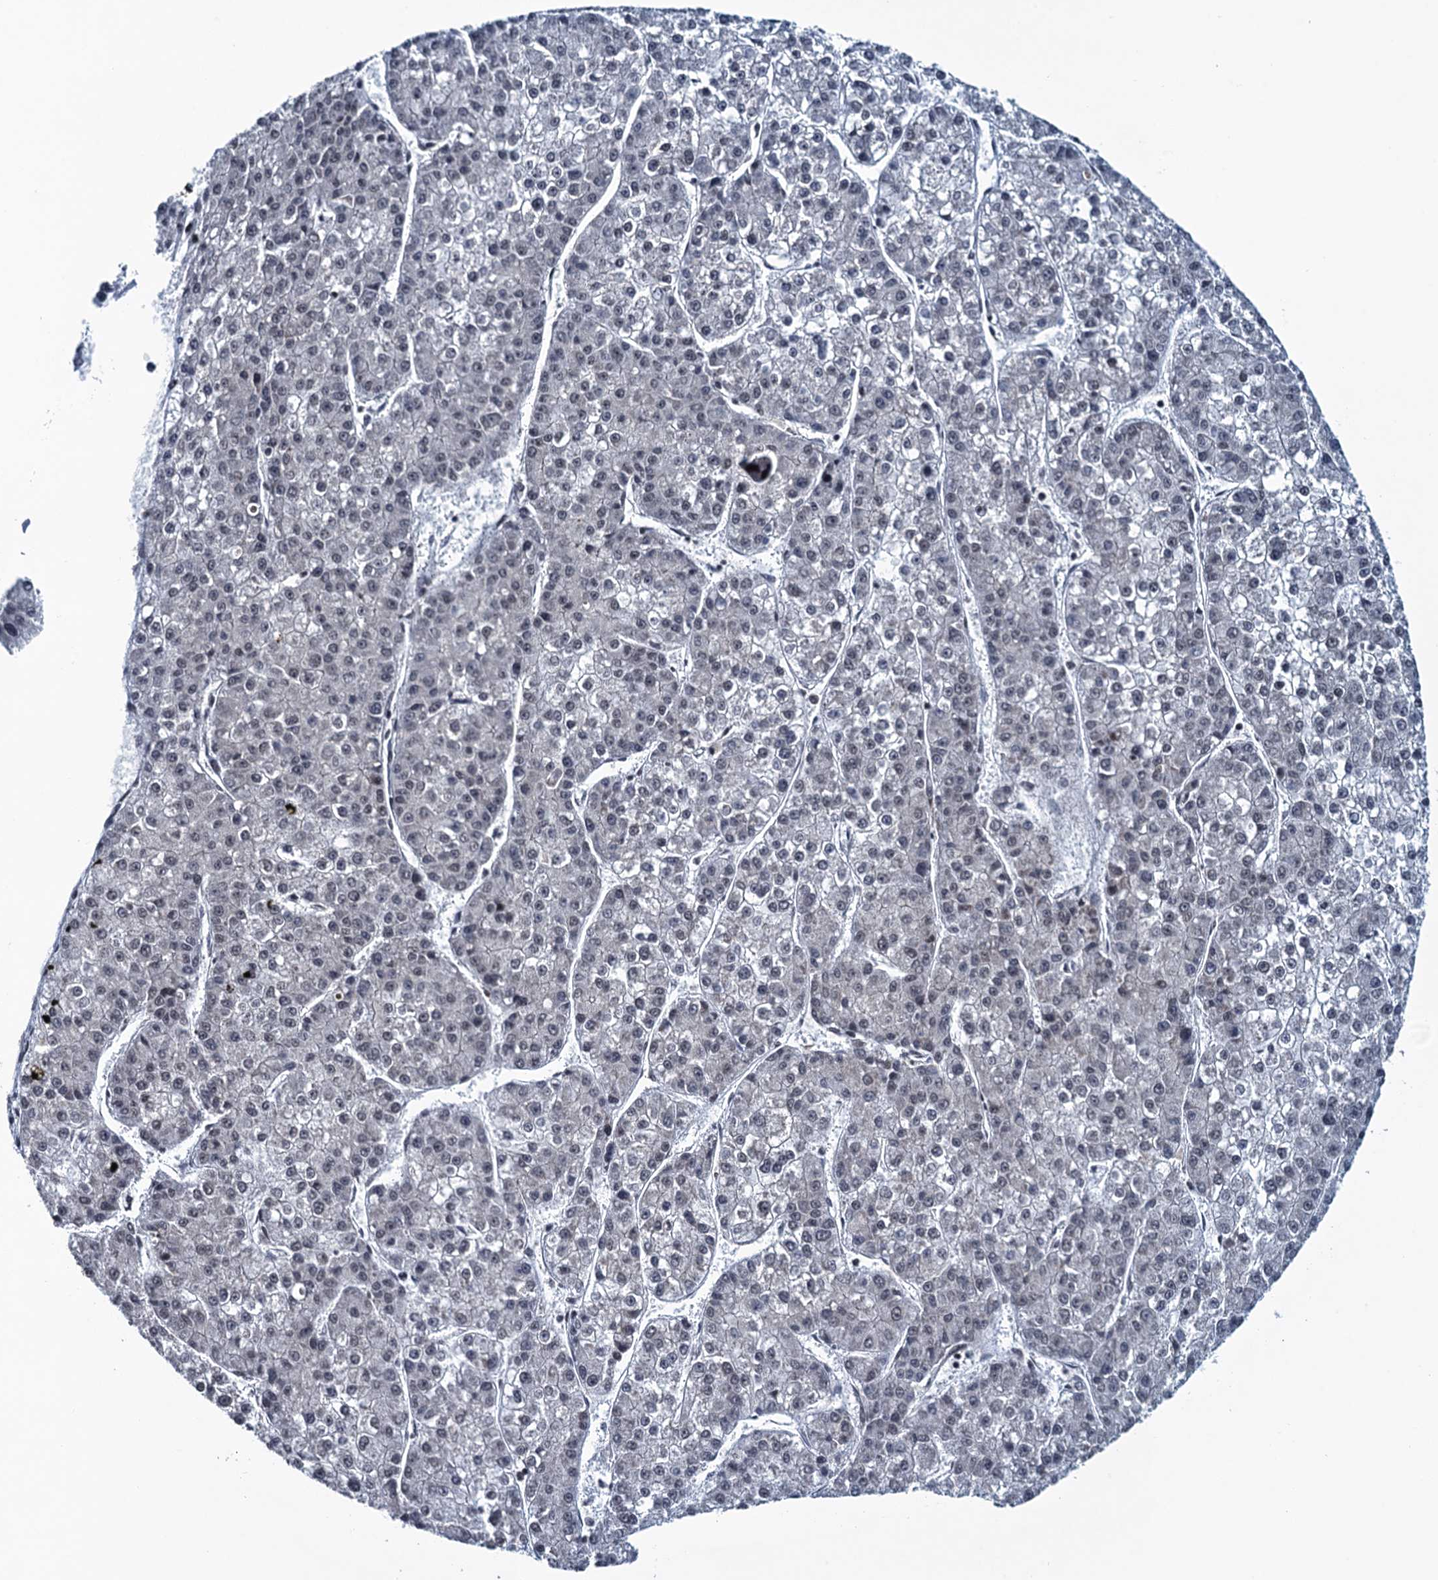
{"staining": {"intensity": "negative", "quantity": "none", "location": "none"}, "tissue": "liver cancer", "cell_type": "Tumor cells", "image_type": "cancer", "snomed": [{"axis": "morphology", "description": "Carcinoma, Hepatocellular, NOS"}, {"axis": "topography", "description": "Liver"}], "caption": "Immunohistochemical staining of liver cancer (hepatocellular carcinoma) demonstrates no significant positivity in tumor cells.", "gene": "FYB1", "patient": {"sex": "female", "age": 73}}